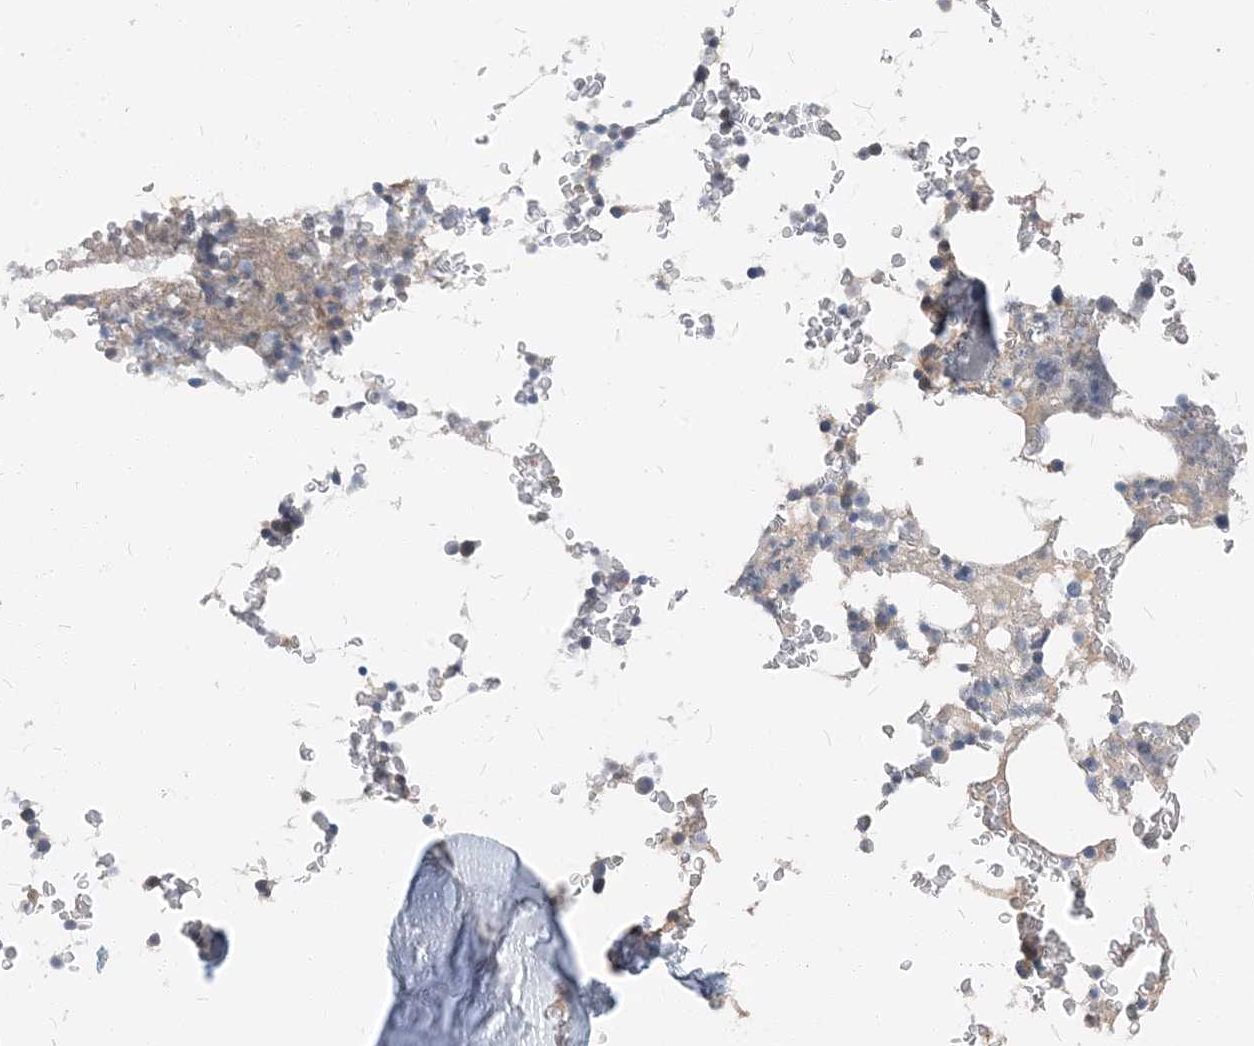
{"staining": {"intensity": "negative", "quantity": "none", "location": "none"}, "tissue": "bone marrow", "cell_type": "Hematopoietic cells", "image_type": "normal", "snomed": [{"axis": "morphology", "description": "Normal tissue, NOS"}, {"axis": "topography", "description": "Bone marrow"}], "caption": "IHC micrograph of benign human bone marrow stained for a protein (brown), which demonstrates no expression in hematopoietic cells.", "gene": "NCOA7", "patient": {"sex": "male", "age": 58}}